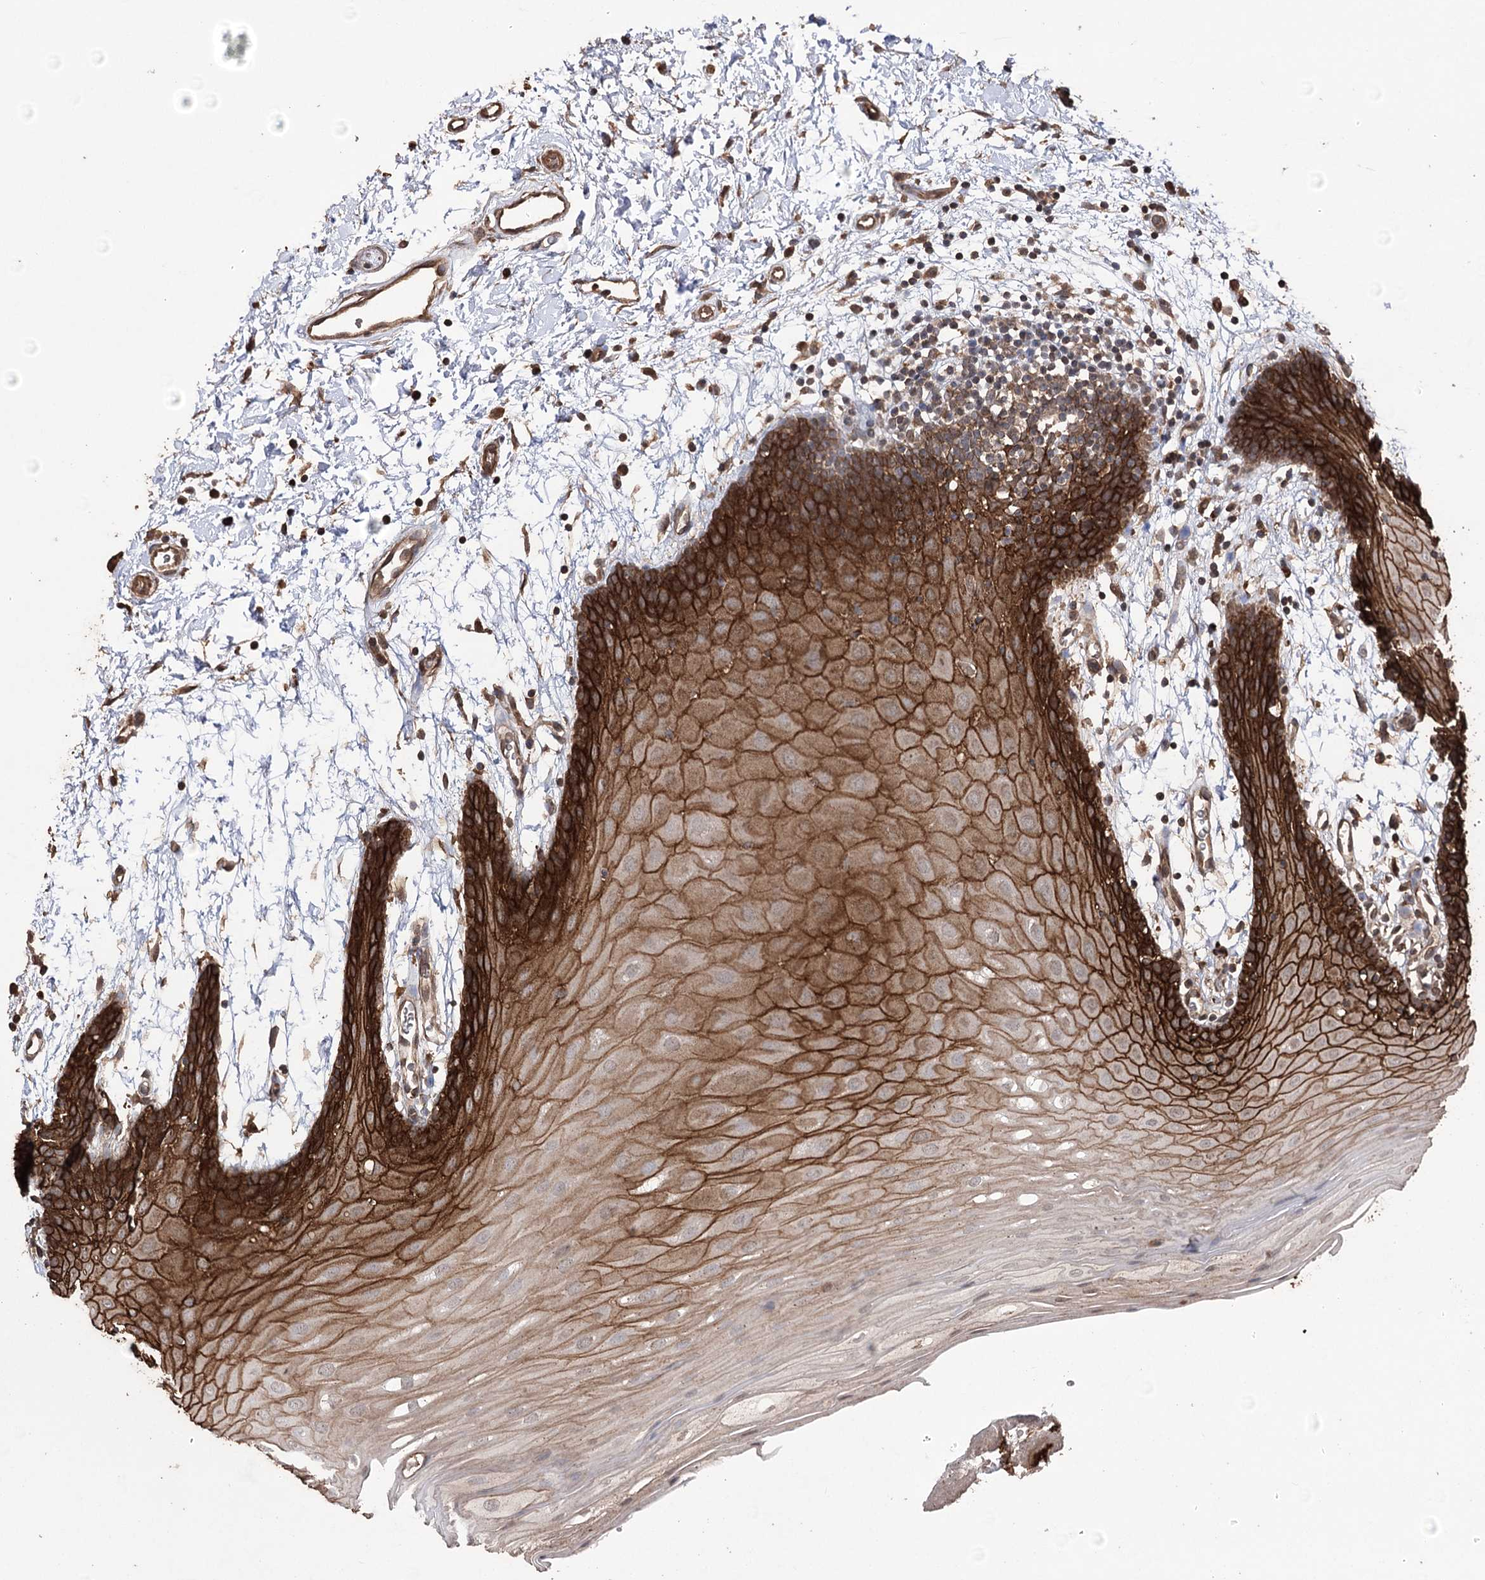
{"staining": {"intensity": "strong", "quantity": ">75%", "location": "cytoplasmic/membranous"}, "tissue": "oral mucosa", "cell_type": "Squamous epithelial cells", "image_type": "normal", "snomed": [{"axis": "morphology", "description": "Normal tissue, NOS"}, {"axis": "topography", "description": "Skeletal muscle"}, {"axis": "topography", "description": "Oral tissue"}, {"axis": "topography", "description": "Salivary gland"}, {"axis": "topography", "description": "Peripheral nerve tissue"}], "caption": "An image showing strong cytoplasmic/membranous positivity in approximately >75% of squamous epithelial cells in normal oral mucosa, as visualized by brown immunohistochemical staining.", "gene": "ZNF662", "patient": {"sex": "male", "age": 54}}